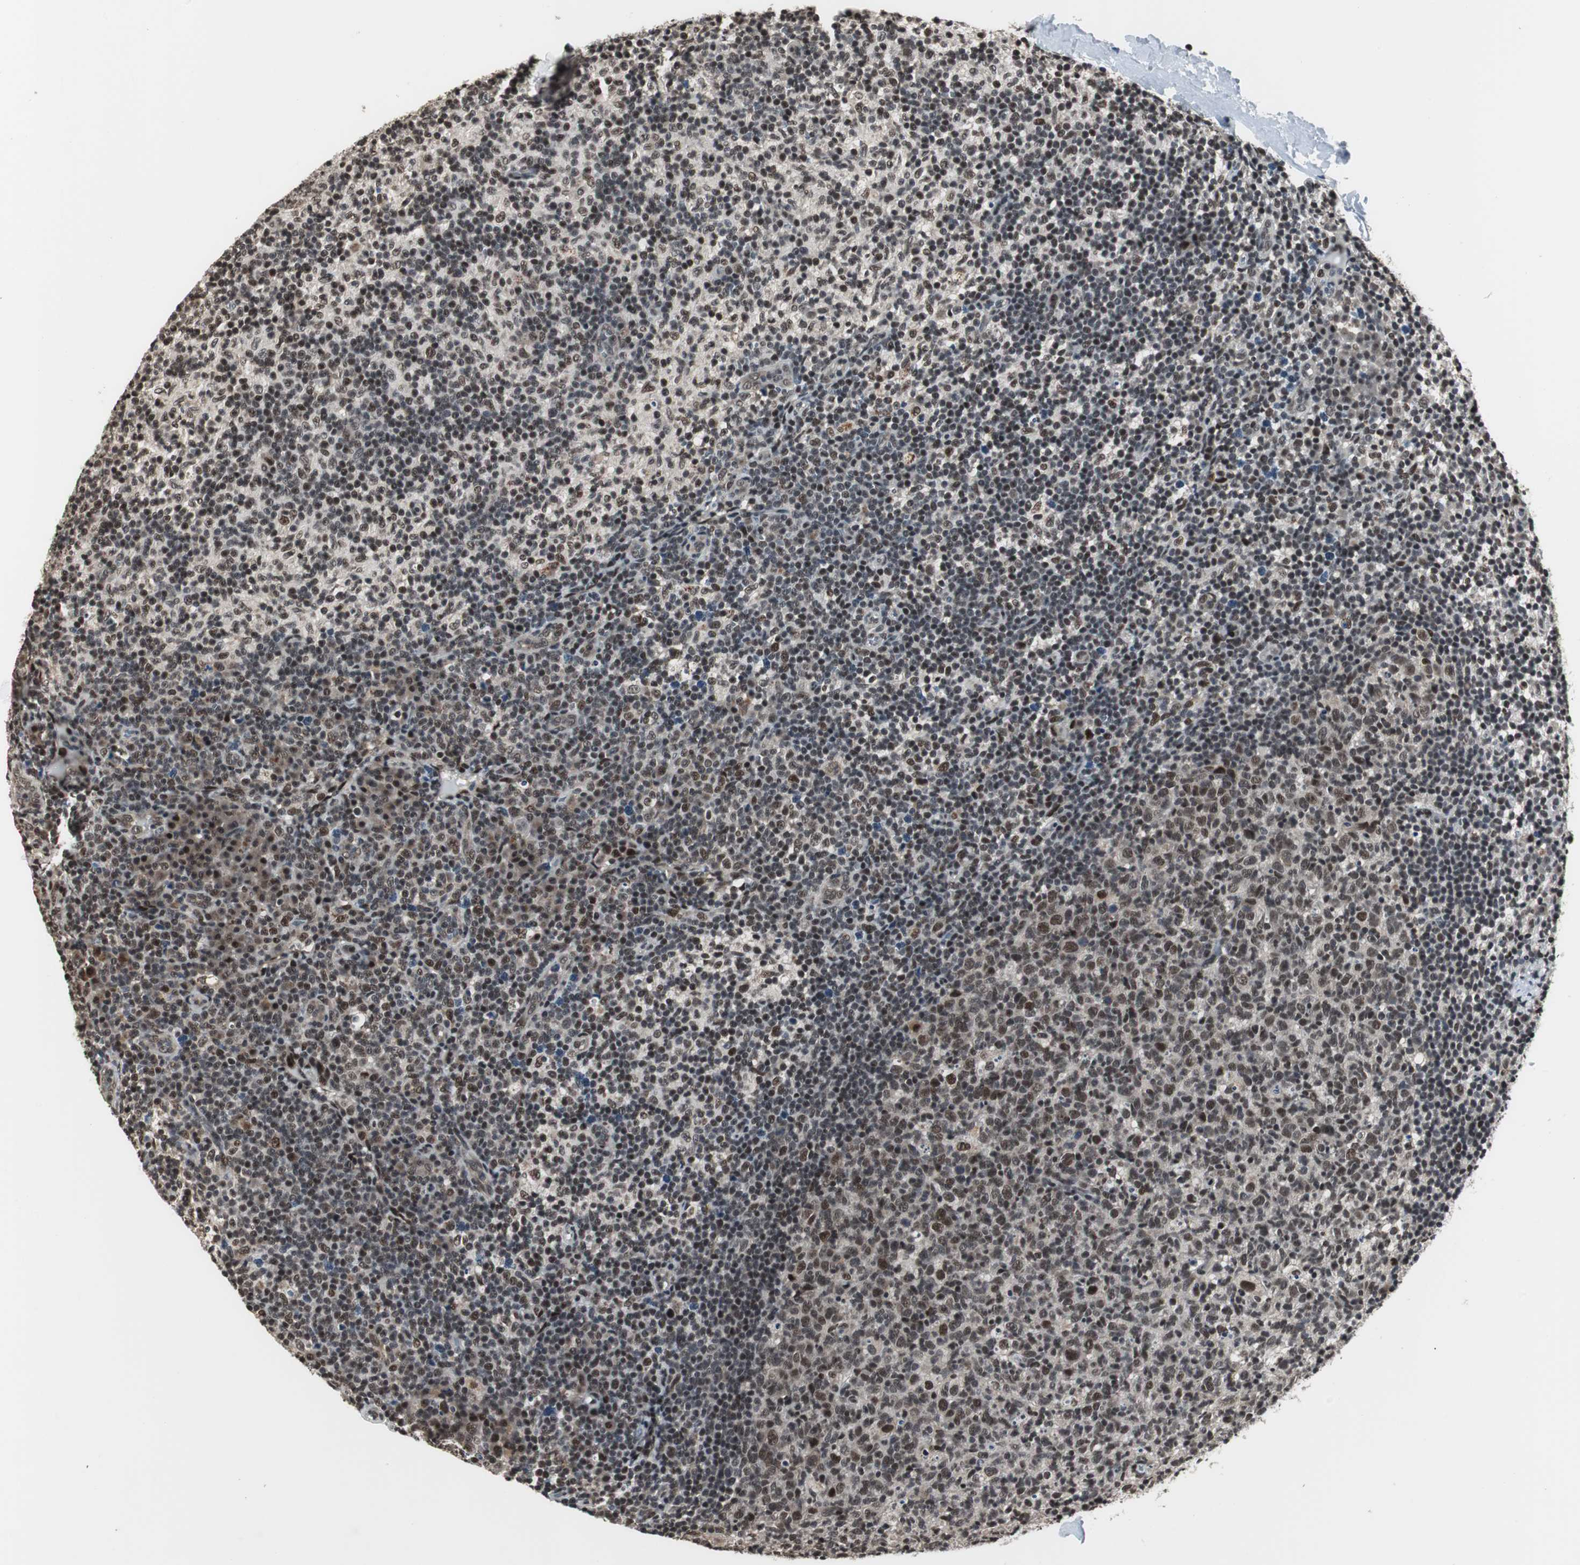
{"staining": {"intensity": "strong", "quantity": ">75%", "location": "nuclear"}, "tissue": "lymph node", "cell_type": "Germinal center cells", "image_type": "normal", "snomed": [{"axis": "morphology", "description": "Normal tissue, NOS"}, {"axis": "morphology", "description": "Inflammation, NOS"}, {"axis": "topography", "description": "Lymph node"}], "caption": "This histopathology image exhibits IHC staining of unremarkable human lymph node, with high strong nuclear expression in approximately >75% of germinal center cells.", "gene": "CDK9", "patient": {"sex": "male", "age": 55}}